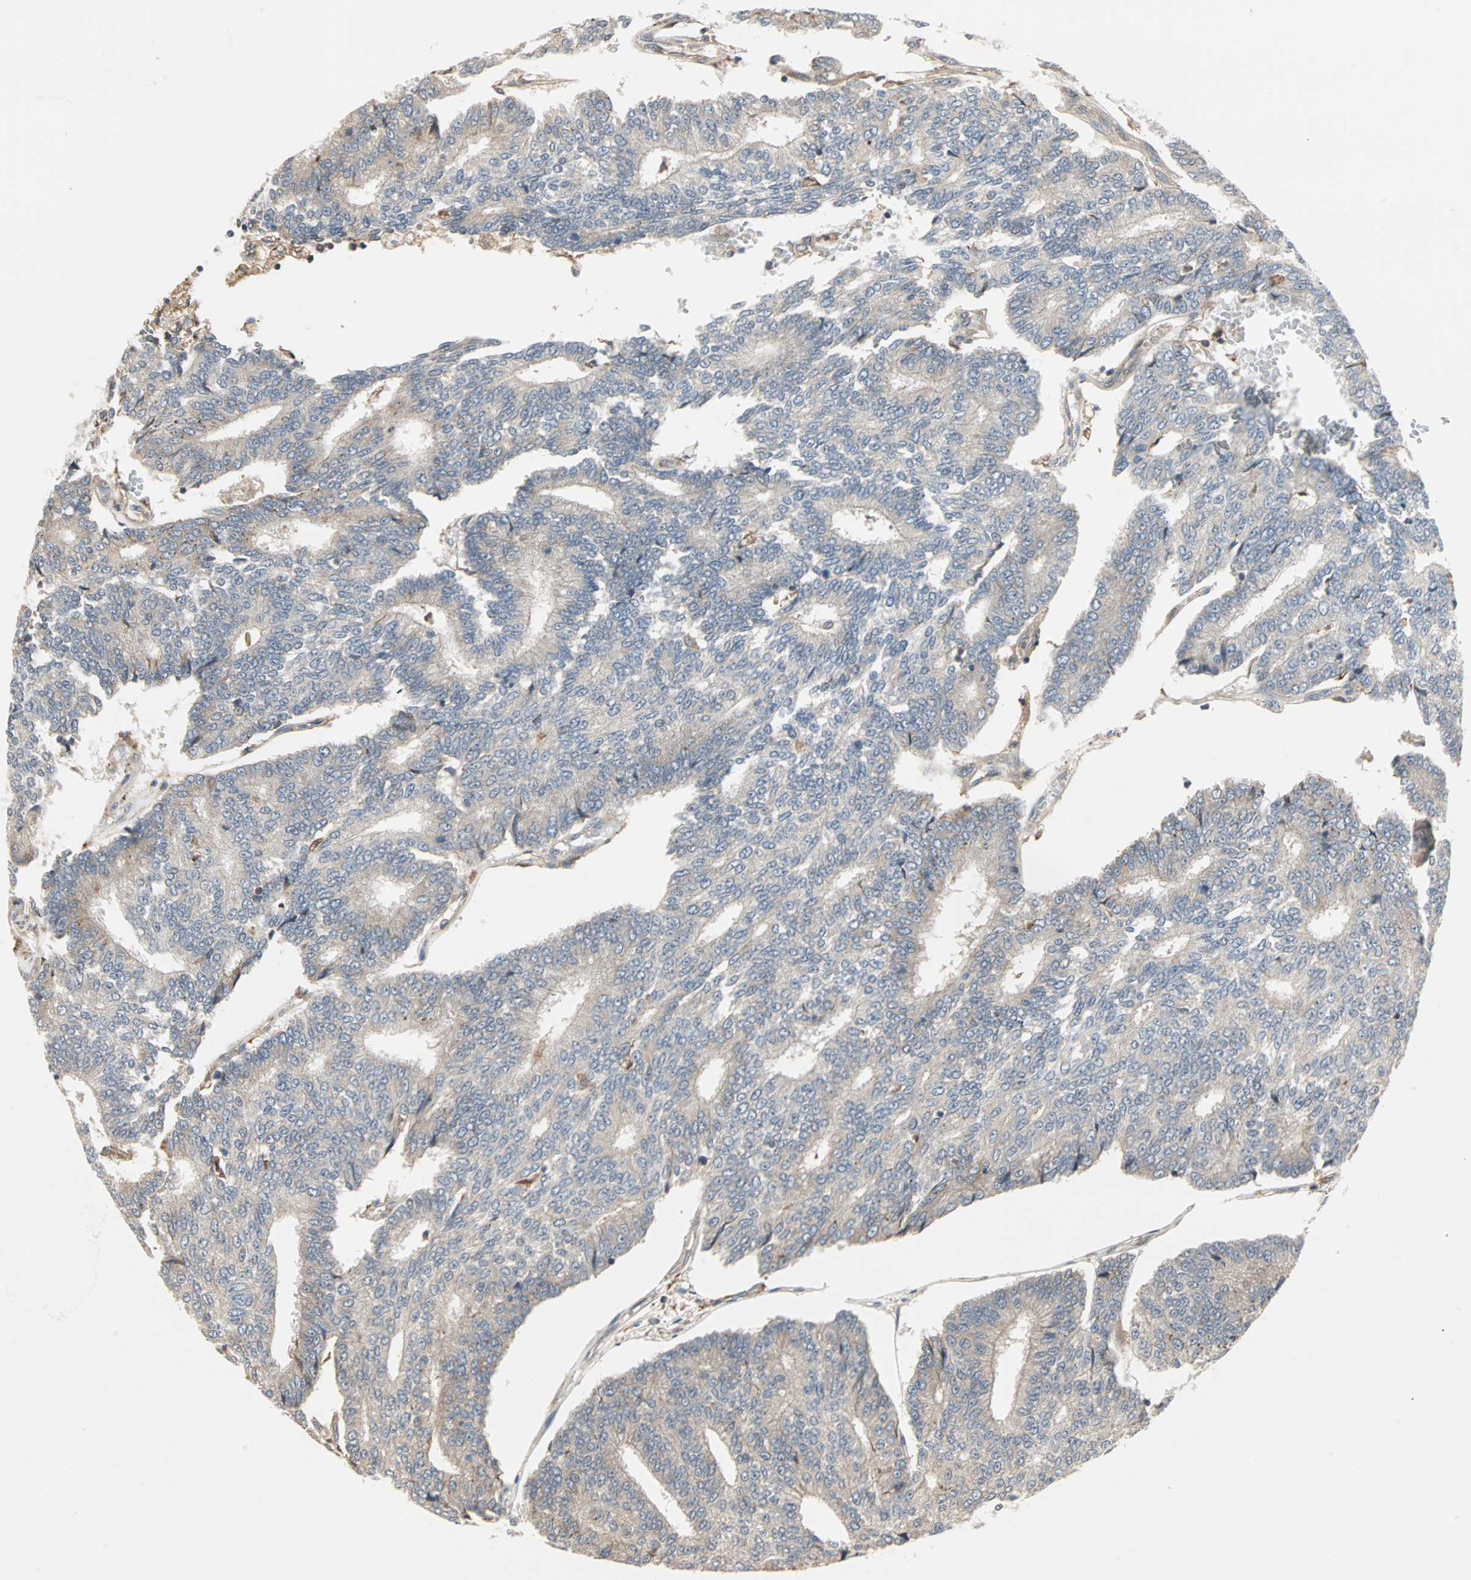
{"staining": {"intensity": "weak", "quantity": ">75%", "location": "cytoplasmic/membranous"}, "tissue": "prostate cancer", "cell_type": "Tumor cells", "image_type": "cancer", "snomed": [{"axis": "morphology", "description": "Adenocarcinoma, High grade"}, {"axis": "topography", "description": "Prostate"}], "caption": "IHC image of human prostate cancer stained for a protein (brown), which exhibits low levels of weak cytoplasmic/membranous expression in about >75% of tumor cells.", "gene": "GNAI2", "patient": {"sex": "male", "age": 55}}